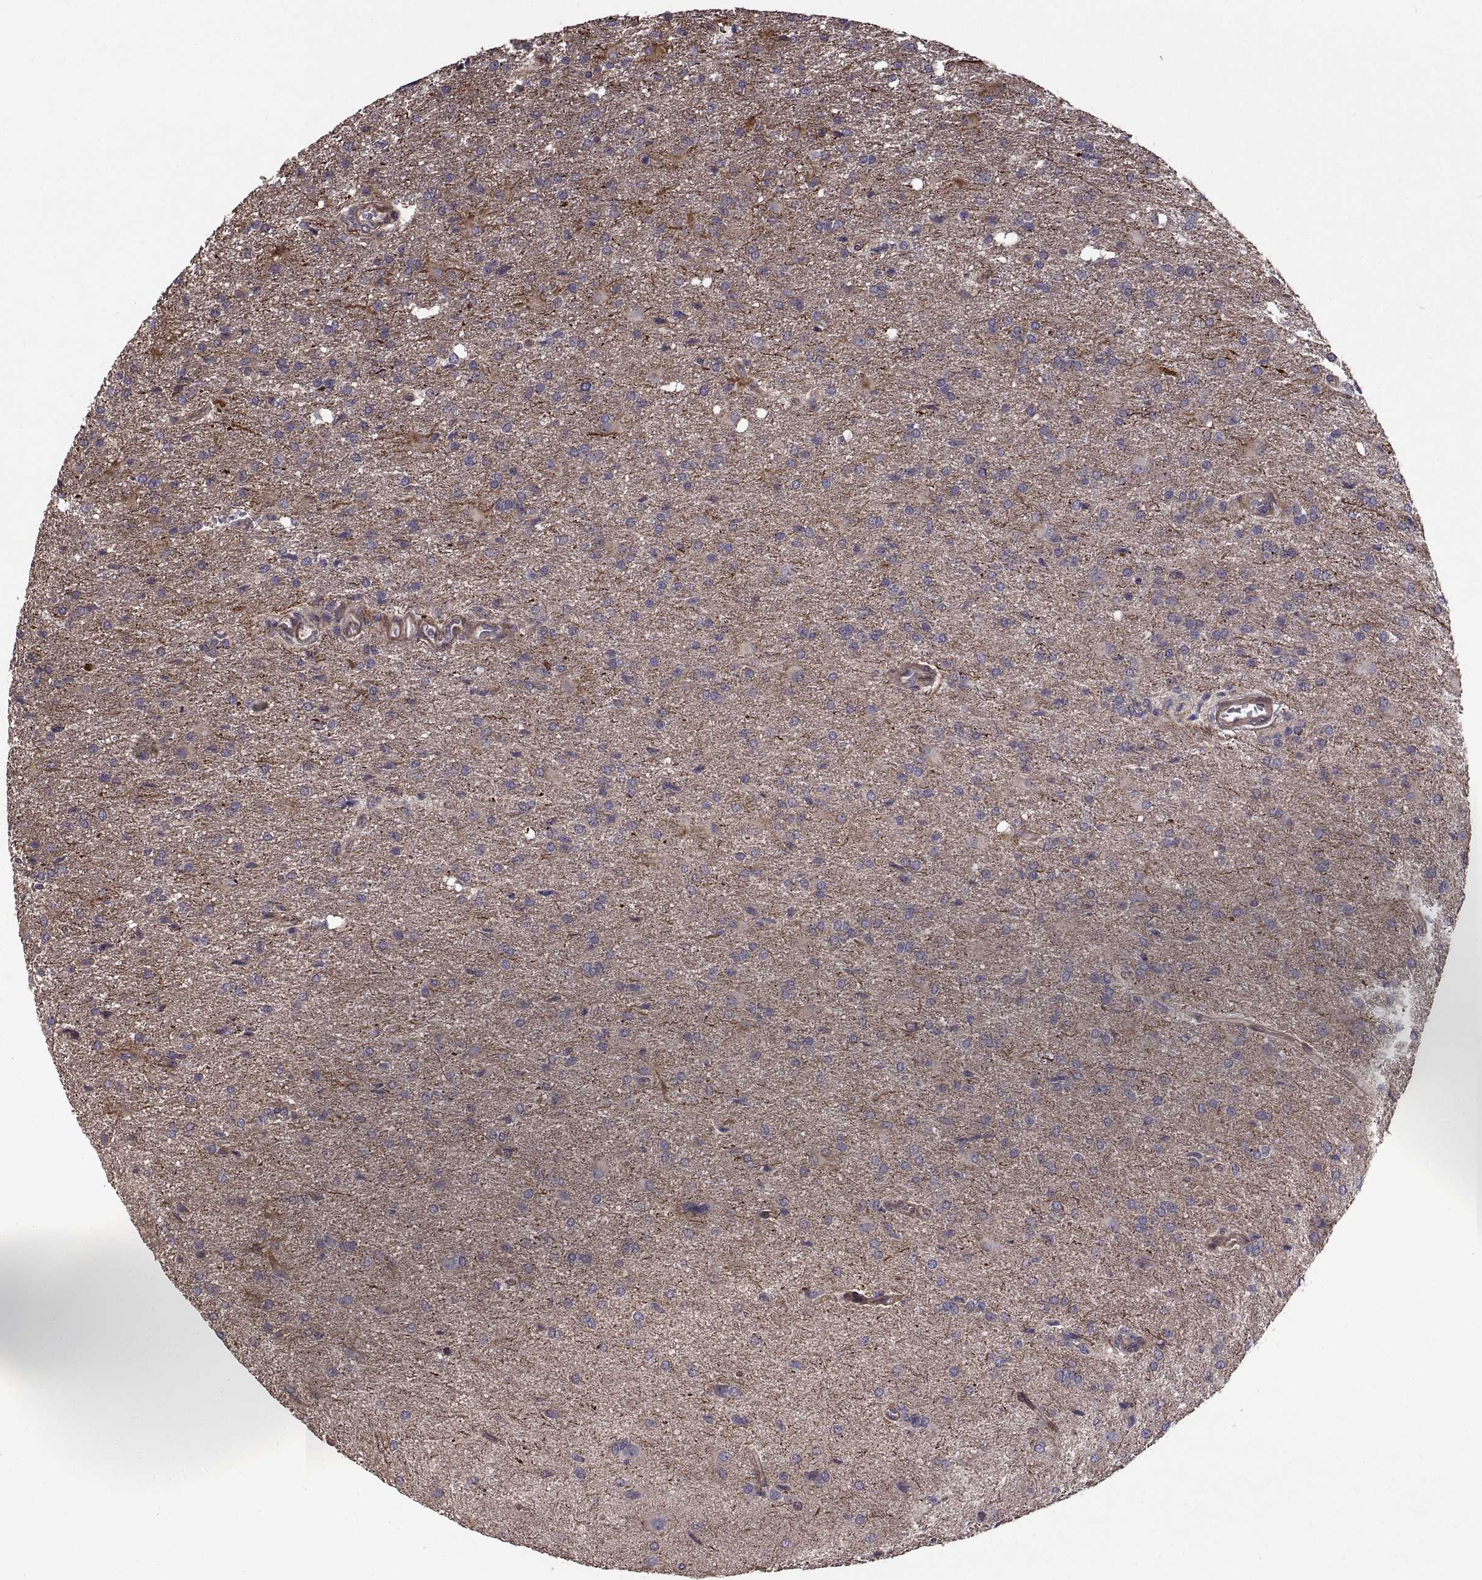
{"staining": {"intensity": "negative", "quantity": "none", "location": "none"}, "tissue": "glioma", "cell_type": "Tumor cells", "image_type": "cancer", "snomed": [{"axis": "morphology", "description": "Glioma, malignant, High grade"}, {"axis": "topography", "description": "Brain"}], "caption": "This is an immunohistochemistry (IHC) histopathology image of malignant high-grade glioma. There is no expression in tumor cells.", "gene": "PMM2", "patient": {"sex": "male", "age": 68}}